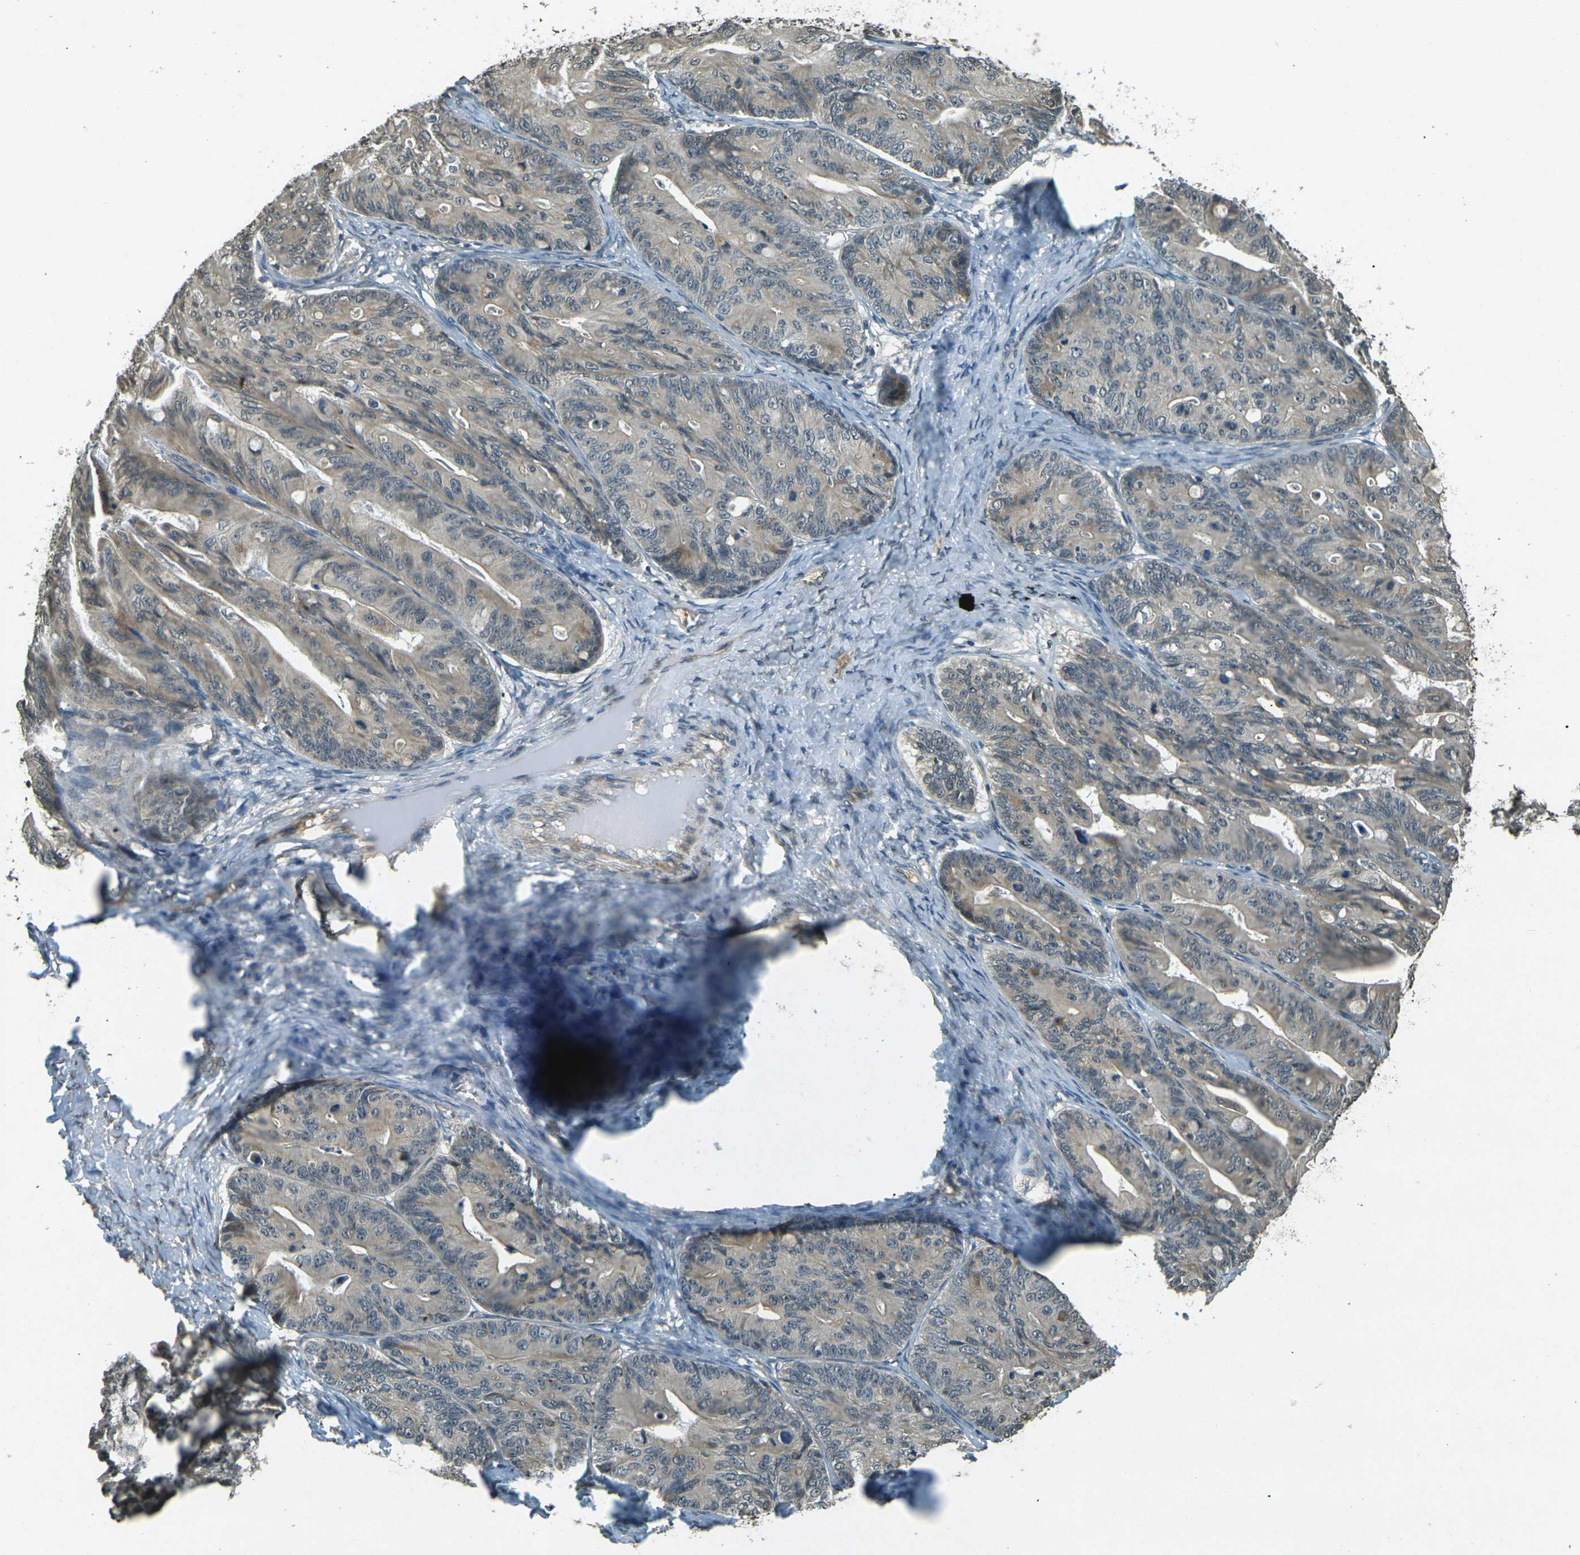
{"staining": {"intensity": "weak", "quantity": ">75%", "location": "cytoplasmic/membranous"}, "tissue": "ovarian cancer", "cell_type": "Tumor cells", "image_type": "cancer", "snomed": [{"axis": "morphology", "description": "Cystadenocarcinoma, mucinous, NOS"}, {"axis": "topography", "description": "Ovary"}], "caption": "Ovarian mucinous cystadenocarcinoma stained with DAB (3,3'-diaminobenzidine) immunohistochemistry reveals low levels of weak cytoplasmic/membranous positivity in about >75% of tumor cells.", "gene": "PDE2A", "patient": {"sex": "female", "age": 37}}